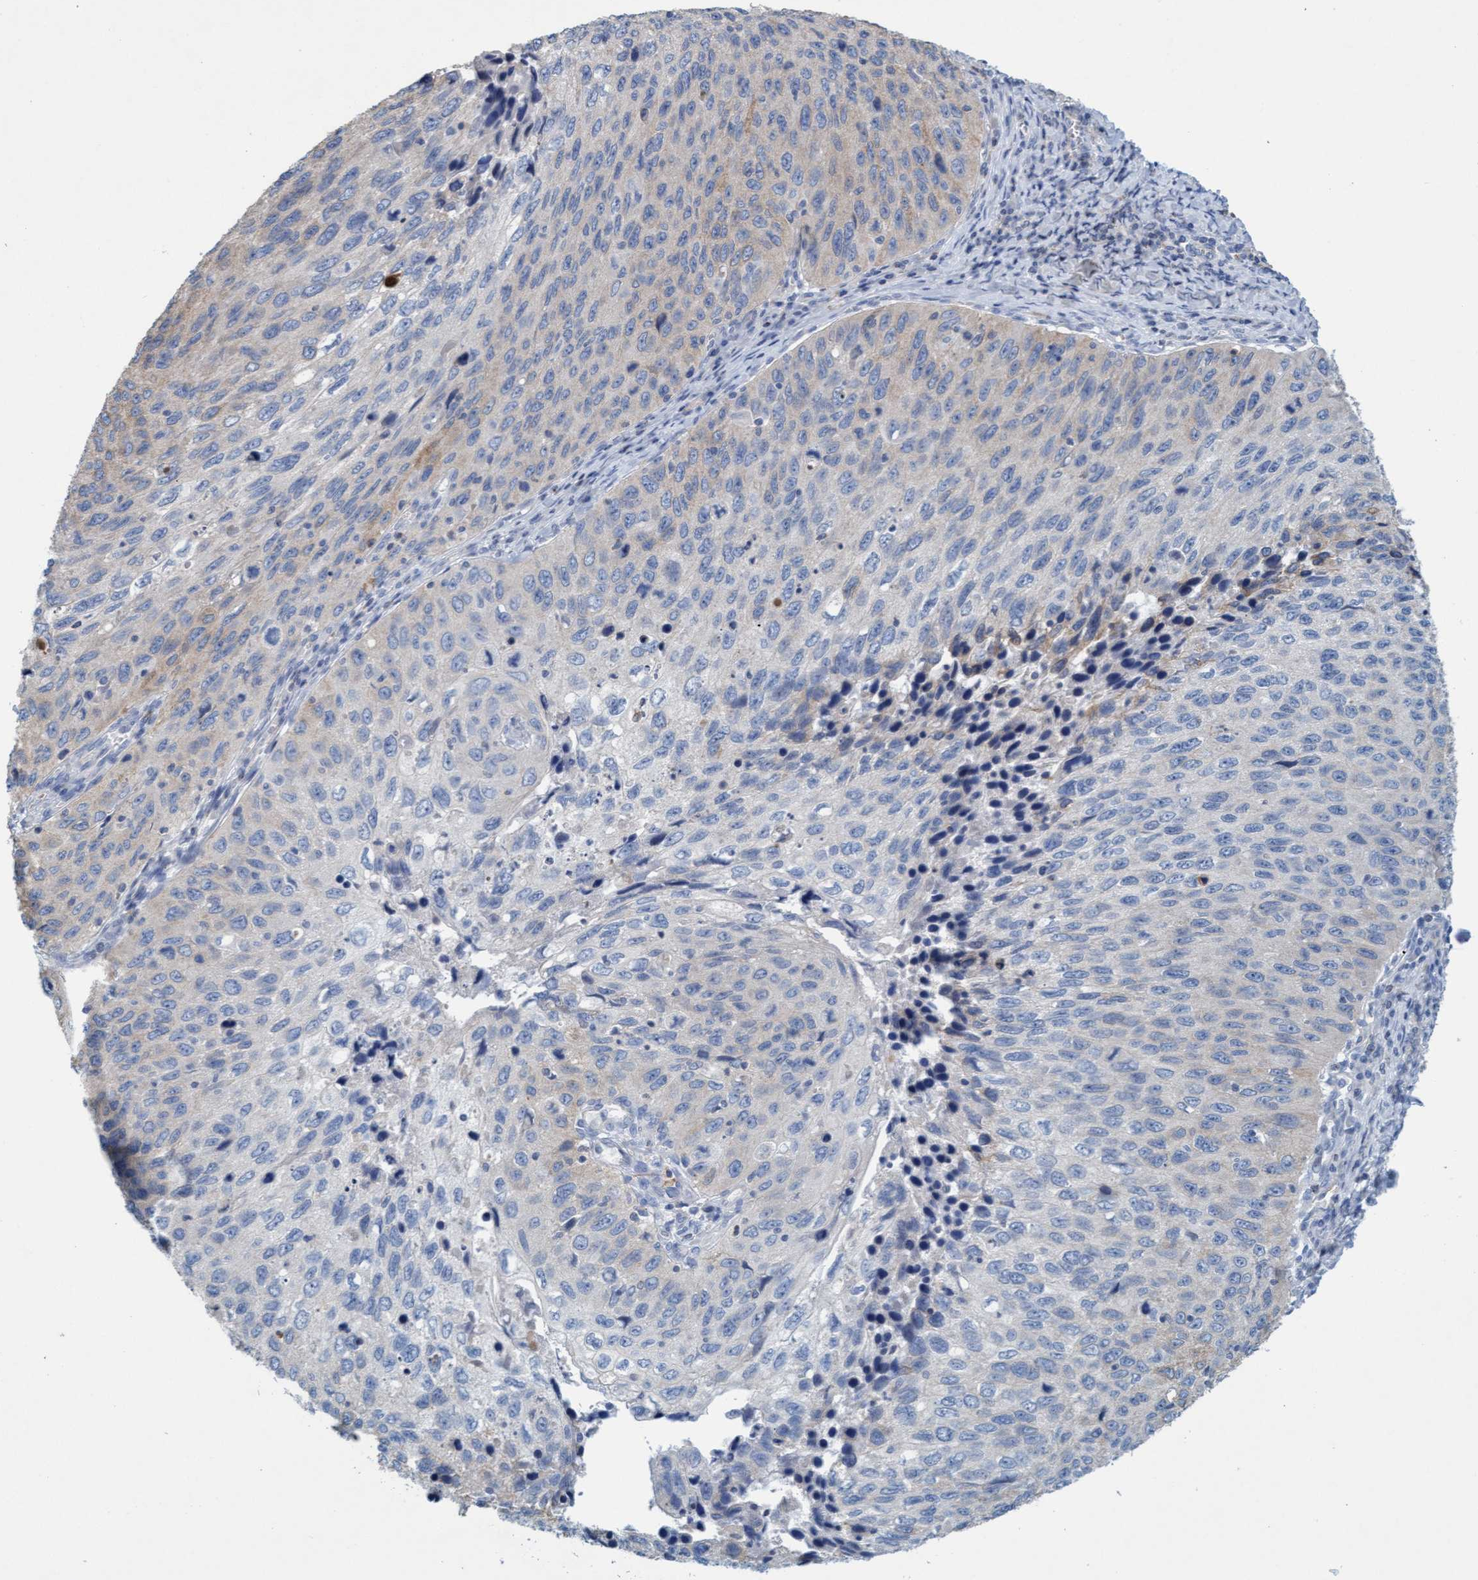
{"staining": {"intensity": "negative", "quantity": "none", "location": "none"}, "tissue": "cervical cancer", "cell_type": "Tumor cells", "image_type": "cancer", "snomed": [{"axis": "morphology", "description": "Squamous cell carcinoma, NOS"}, {"axis": "topography", "description": "Cervix"}], "caption": "Cervical cancer (squamous cell carcinoma) was stained to show a protein in brown. There is no significant expression in tumor cells.", "gene": "SIGIRR", "patient": {"sex": "female", "age": 53}}